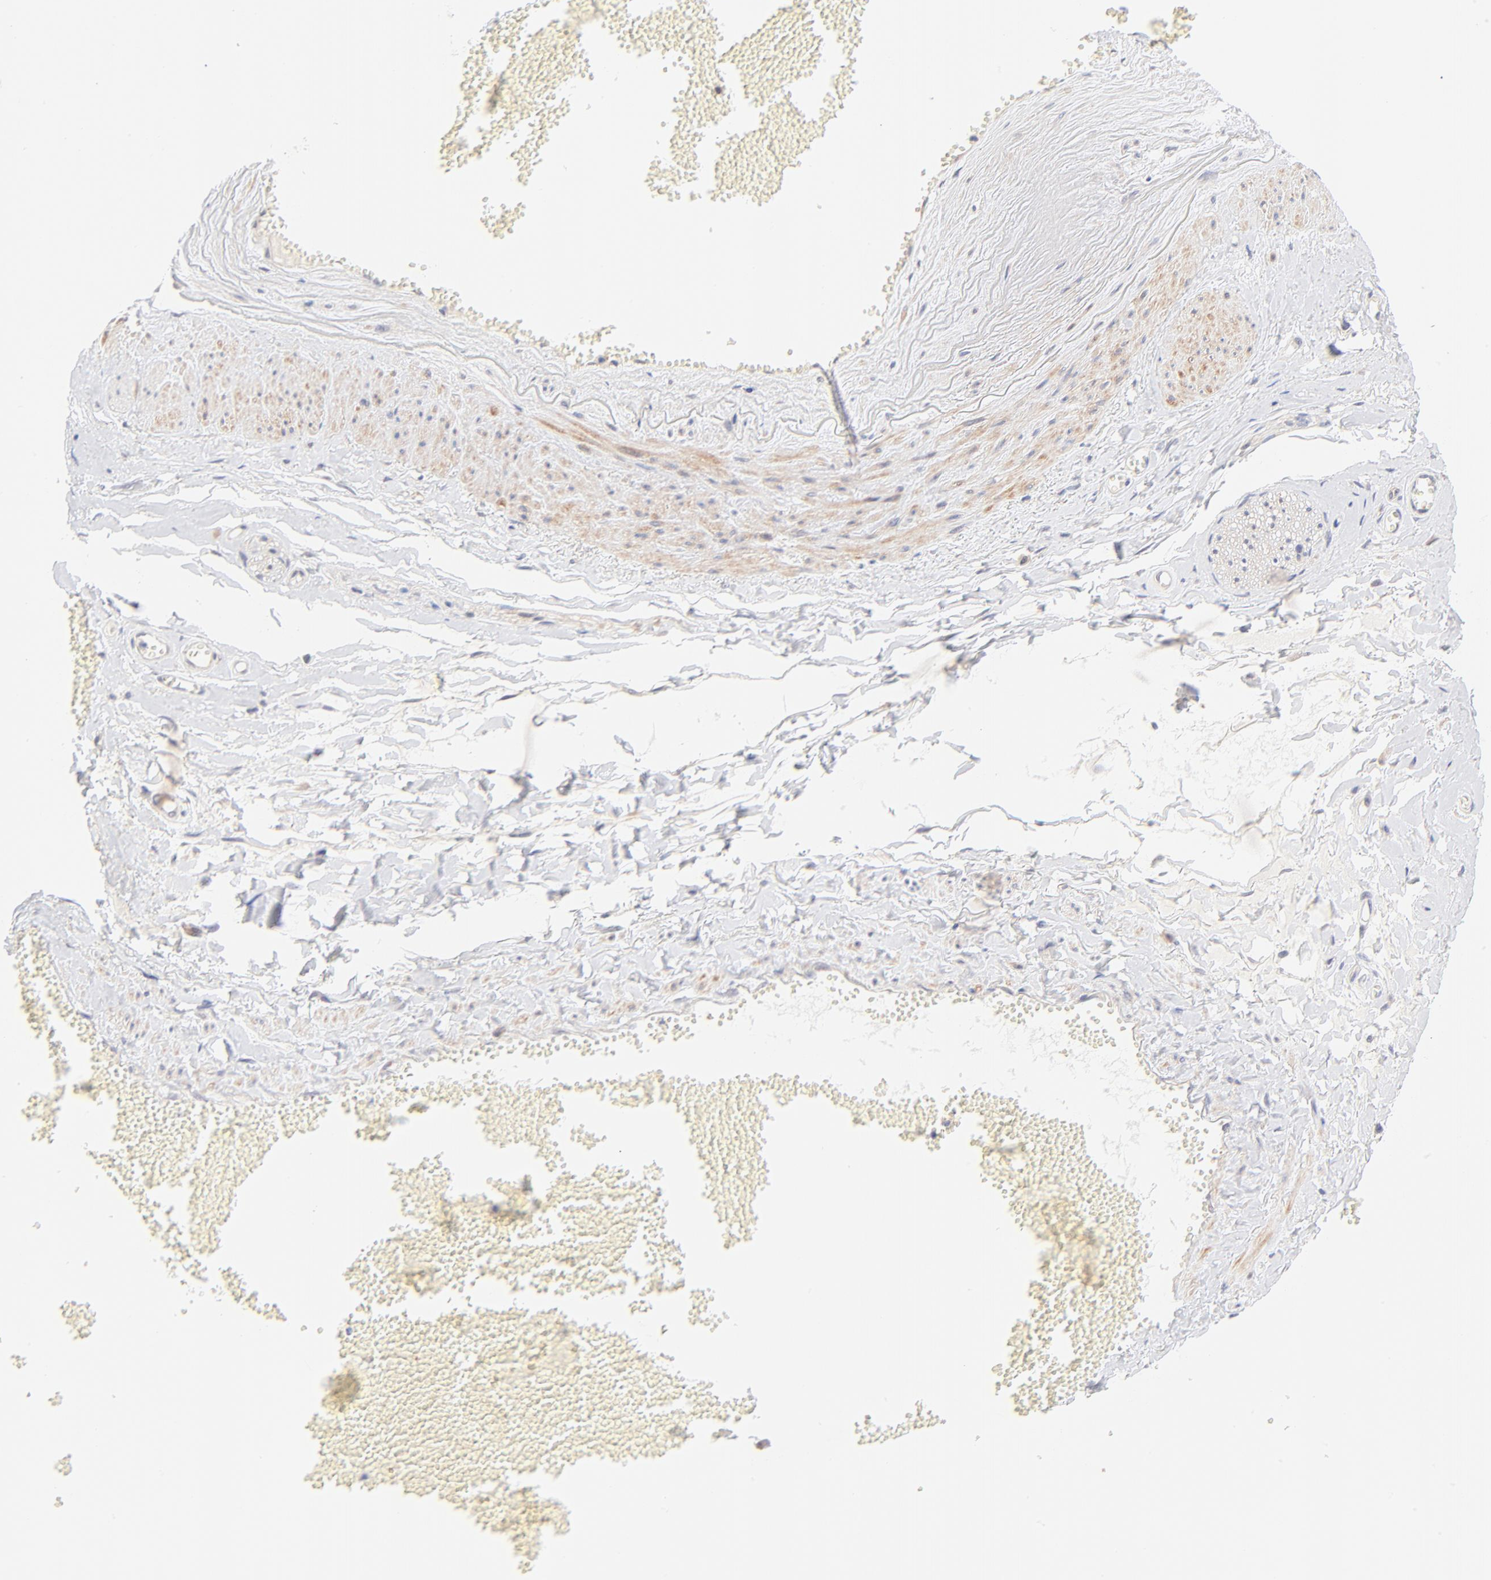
{"staining": {"intensity": "negative", "quantity": "none", "location": "none"}, "tissue": "adipose tissue", "cell_type": "Adipocytes", "image_type": "normal", "snomed": [{"axis": "morphology", "description": "Normal tissue, NOS"}, {"axis": "morphology", "description": "Inflammation, NOS"}, {"axis": "topography", "description": "Salivary gland"}, {"axis": "topography", "description": "Peripheral nerve tissue"}], "caption": "The histopathology image demonstrates no significant staining in adipocytes of adipose tissue.", "gene": "TXNL1", "patient": {"sex": "female", "age": 75}}